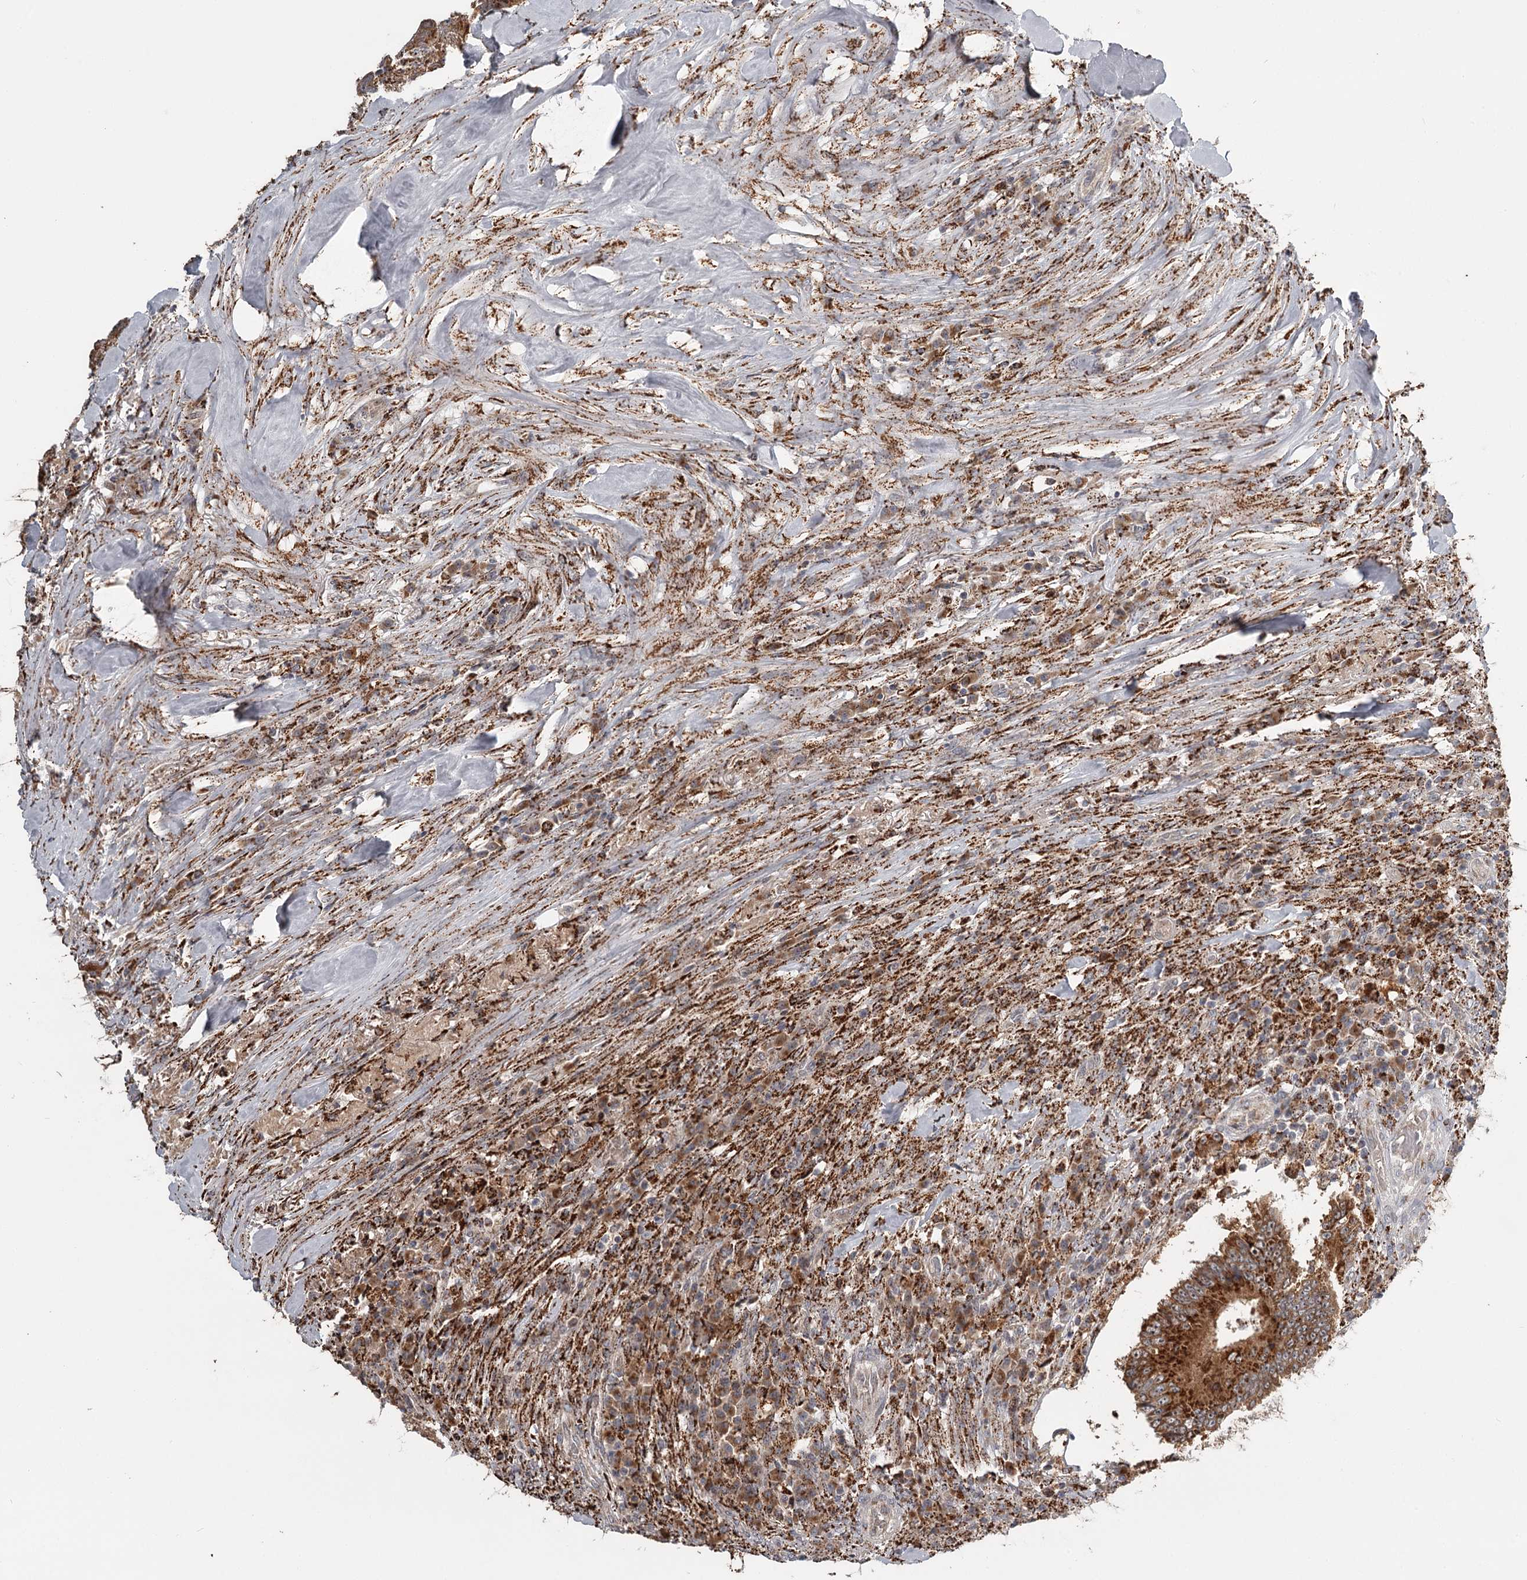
{"staining": {"intensity": "moderate", "quantity": ">75%", "location": "cytoplasmic/membranous"}, "tissue": "colorectal cancer", "cell_type": "Tumor cells", "image_type": "cancer", "snomed": [{"axis": "morphology", "description": "Adenocarcinoma, NOS"}, {"axis": "topography", "description": "Colon"}], "caption": "This image demonstrates colorectal adenocarcinoma stained with immunohistochemistry to label a protein in brown. The cytoplasmic/membranous of tumor cells show moderate positivity for the protein. Nuclei are counter-stained blue.", "gene": "CDC123", "patient": {"sex": "male", "age": 83}}